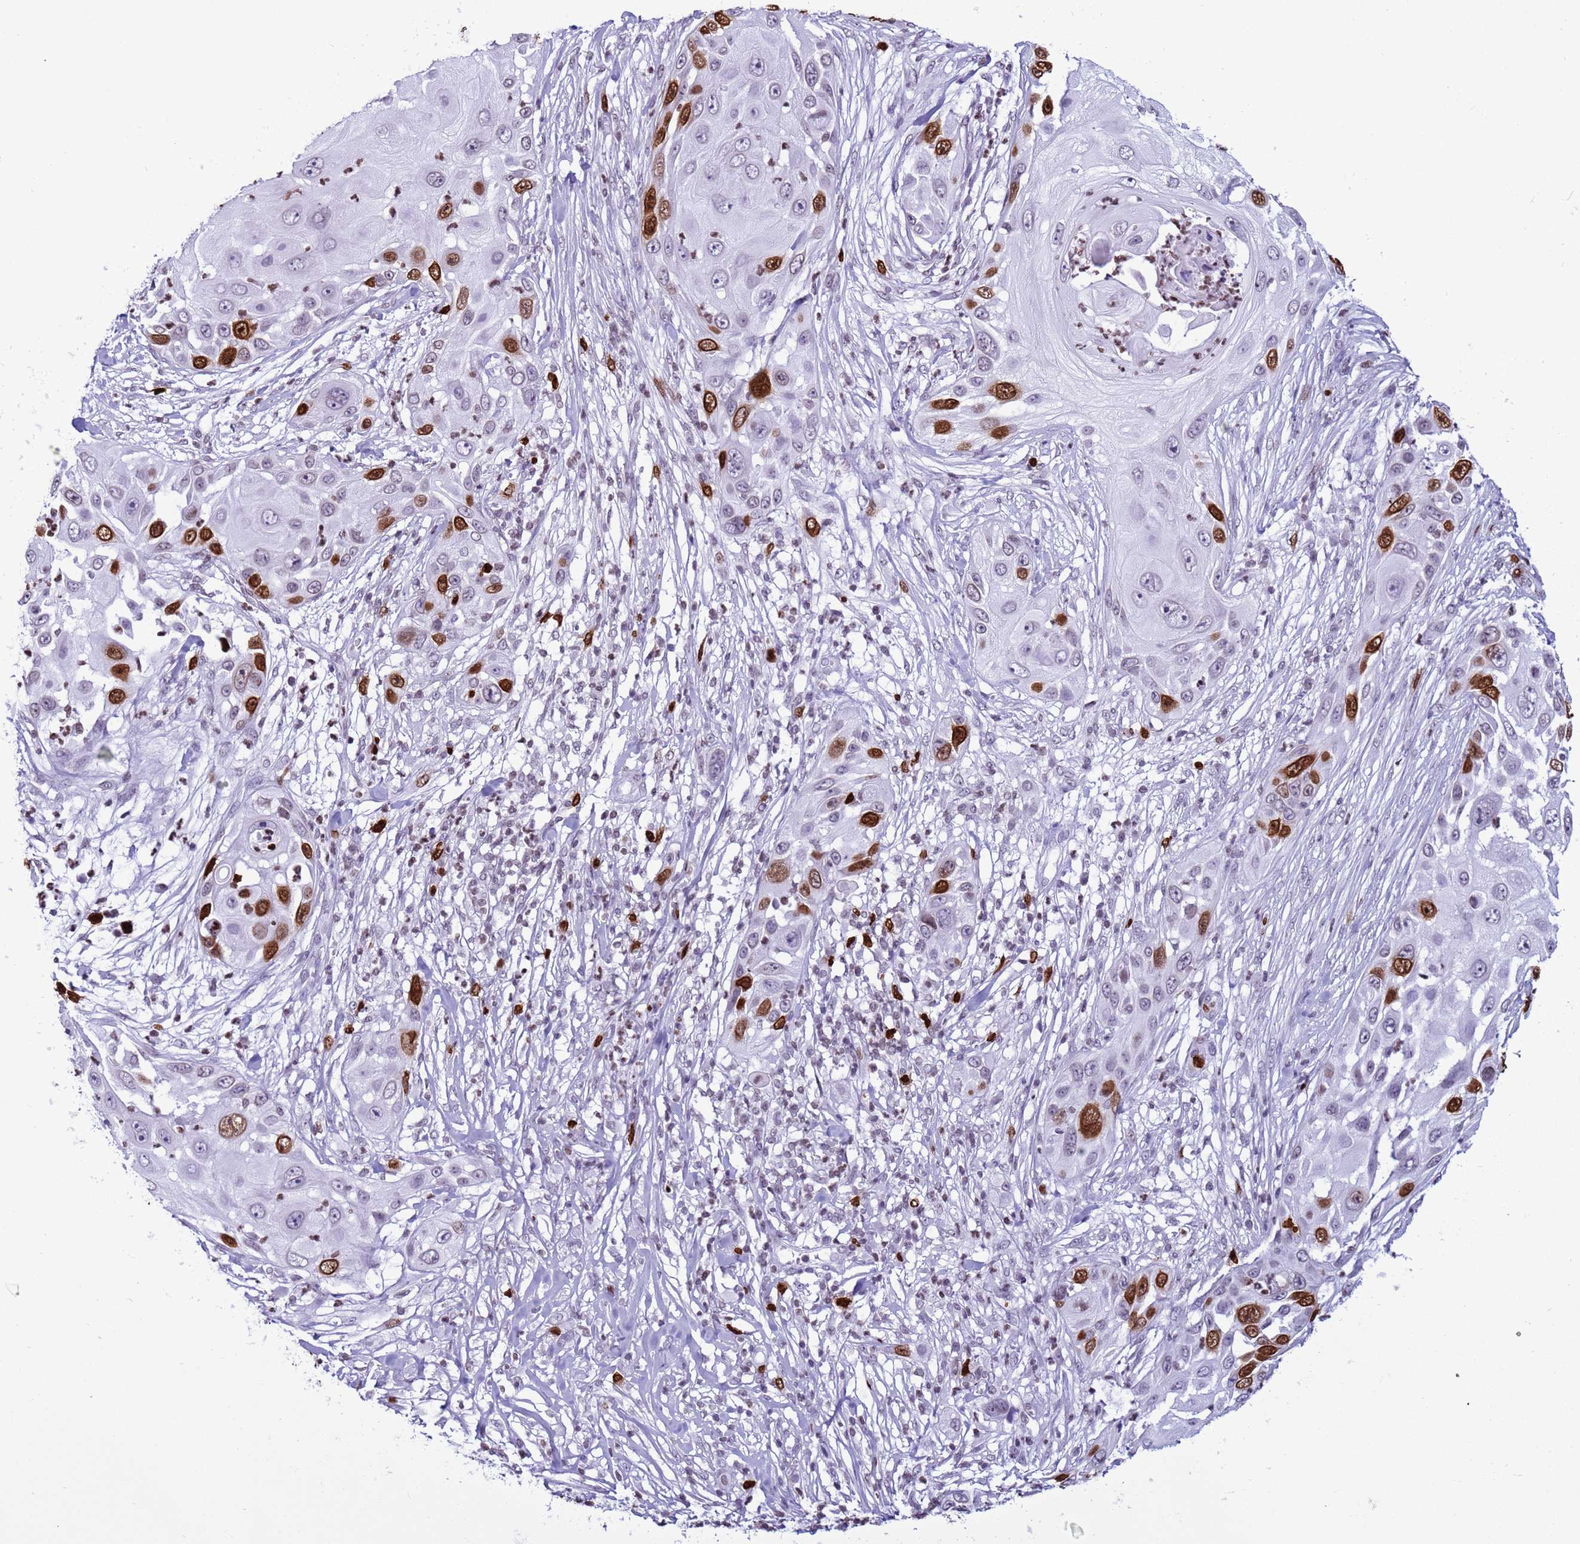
{"staining": {"intensity": "strong", "quantity": "25%-75%", "location": "nuclear"}, "tissue": "skin cancer", "cell_type": "Tumor cells", "image_type": "cancer", "snomed": [{"axis": "morphology", "description": "Squamous cell carcinoma, NOS"}, {"axis": "topography", "description": "Skin"}], "caption": "Human skin cancer (squamous cell carcinoma) stained with a protein marker demonstrates strong staining in tumor cells.", "gene": "H4C8", "patient": {"sex": "female", "age": 44}}